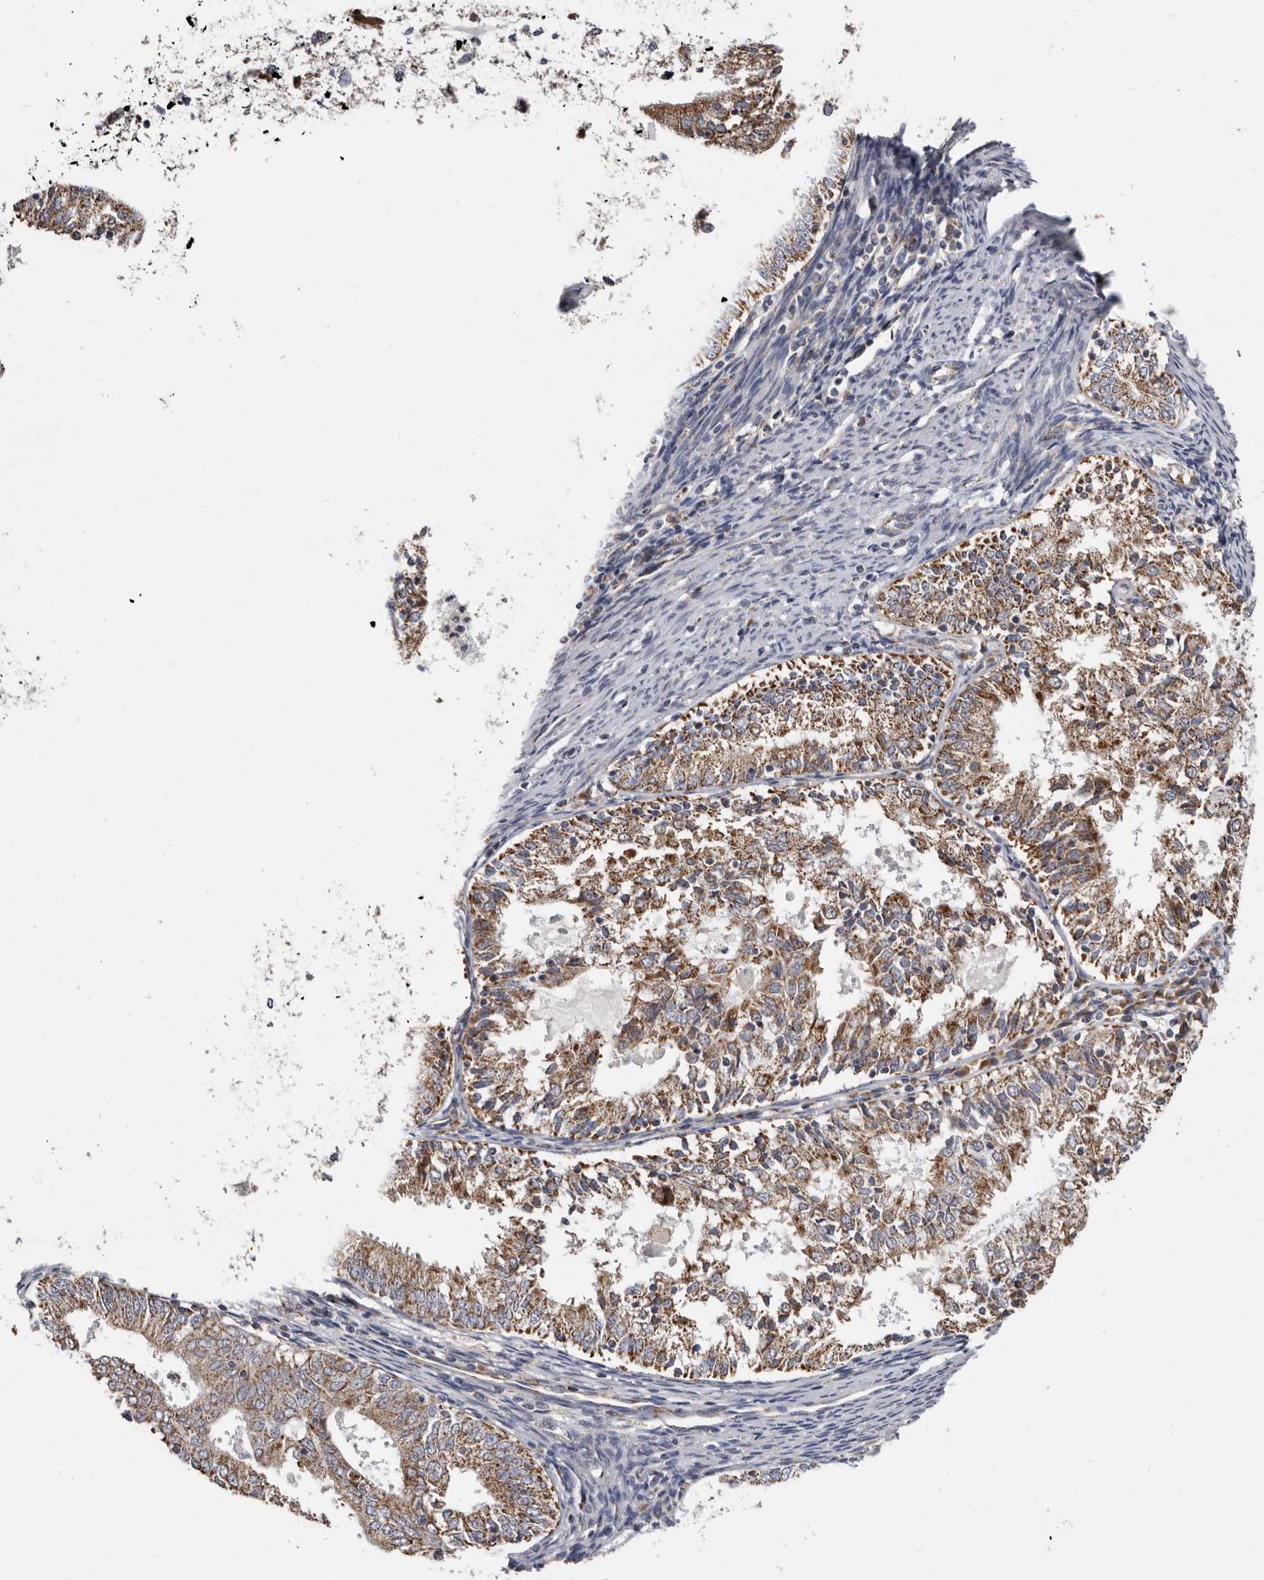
{"staining": {"intensity": "moderate", "quantity": ">75%", "location": "cytoplasmic/membranous"}, "tissue": "endometrial cancer", "cell_type": "Tumor cells", "image_type": "cancer", "snomed": [{"axis": "morphology", "description": "Adenocarcinoma, NOS"}, {"axis": "topography", "description": "Endometrium"}], "caption": "Immunohistochemistry staining of endometrial cancer (adenocarcinoma), which exhibits medium levels of moderate cytoplasmic/membranous positivity in about >75% of tumor cells indicating moderate cytoplasmic/membranous protein positivity. The staining was performed using DAB (3,3'-diaminobenzidine) (brown) for protein detection and nuclei were counterstained in hematoxylin (blue).", "gene": "MRPL18", "patient": {"sex": "female", "age": 57}}